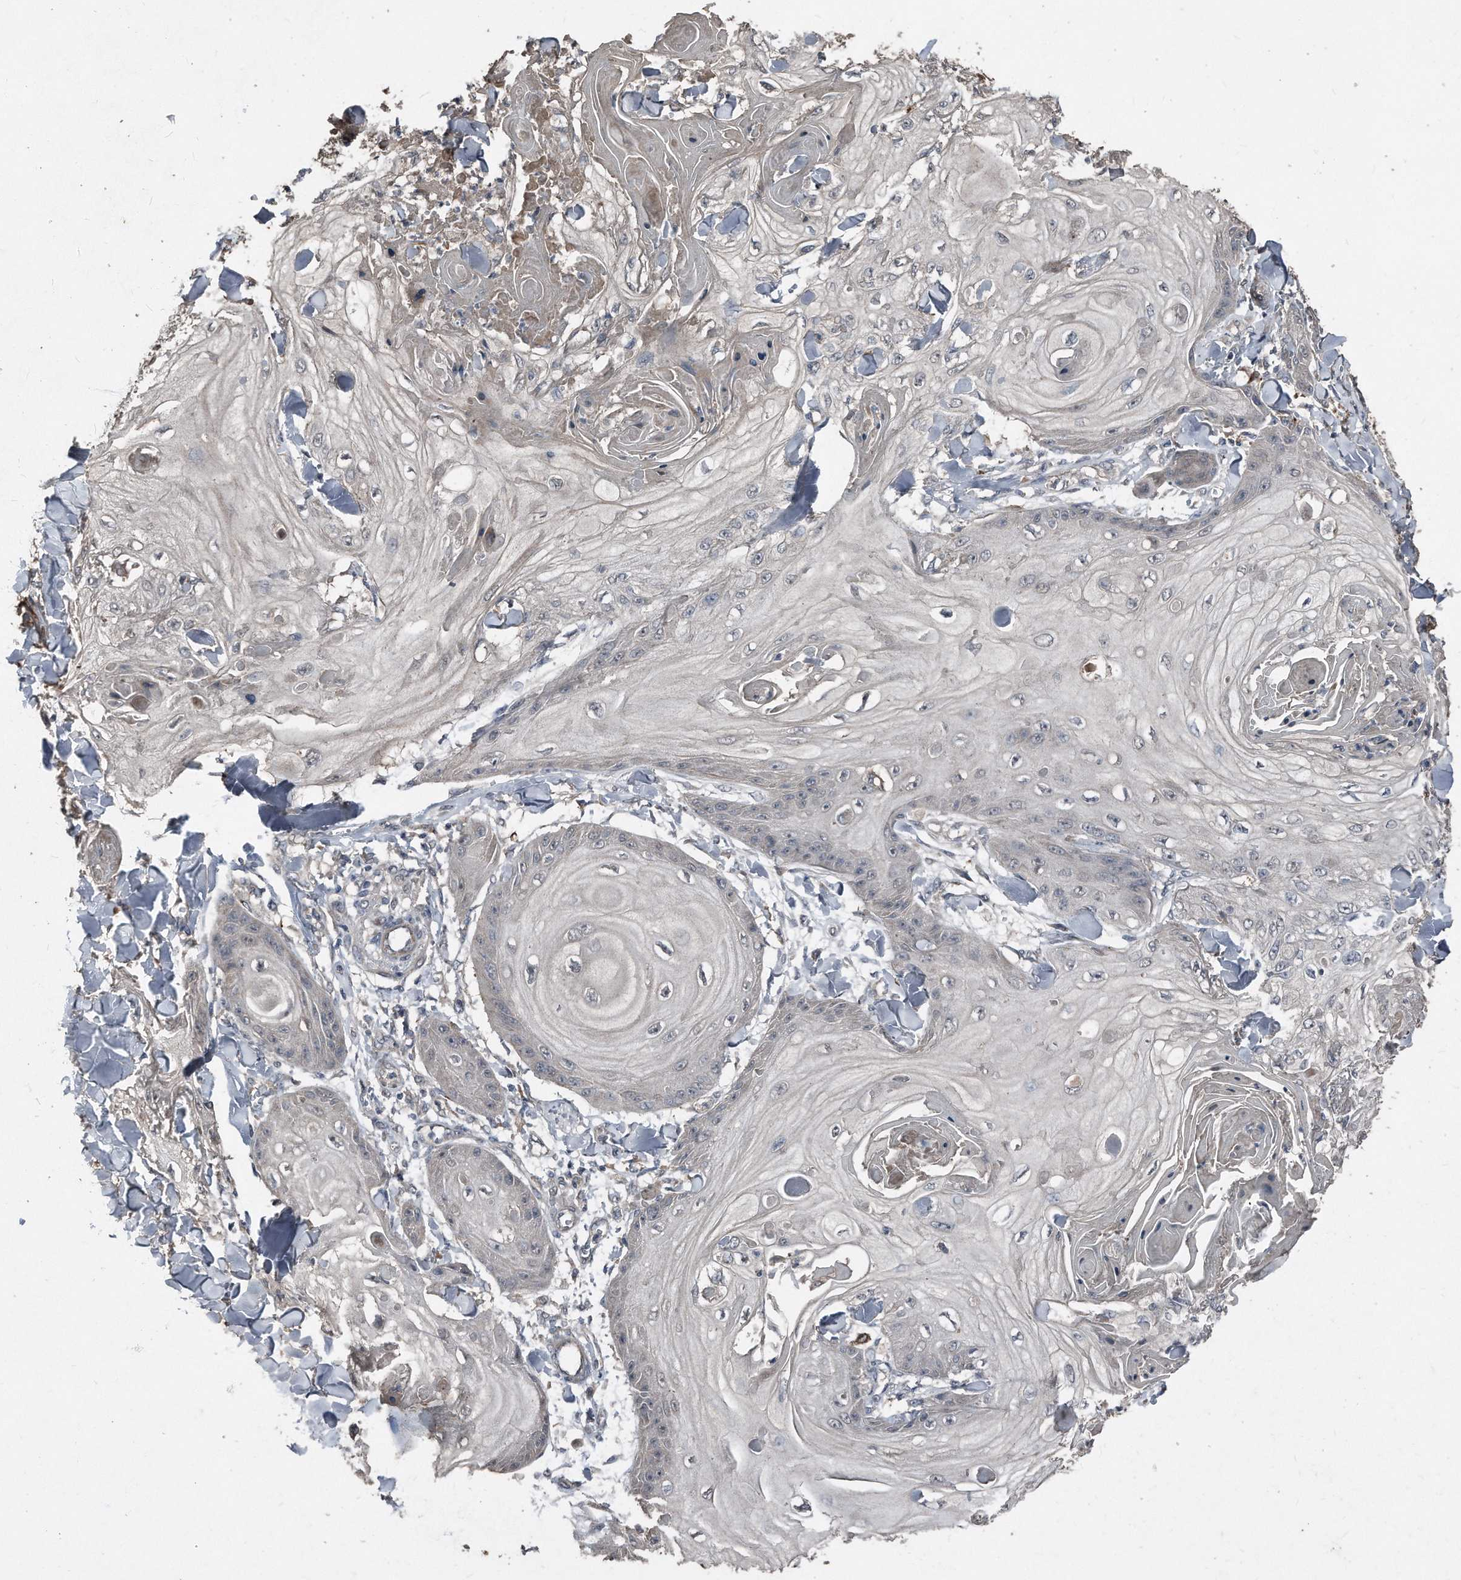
{"staining": {"intensity": "weak", "quantity": "<25%", "location": "cytoplasmic/membranous"}, "tissue": "skin cancer", "cell_type": "Tumor cells", "image_type": "cancer", "snomed": [{"axis": "morphology", "description": "Squamous cell carcinoma, NOS"}, {"axis": "topography", "description": "Skin"}], "caption": "Image shows no significant protein positivity in tumor cells of skin cancer.", "gene": "ANKRD10", "patient": {"sex": "male", "age": 74}}